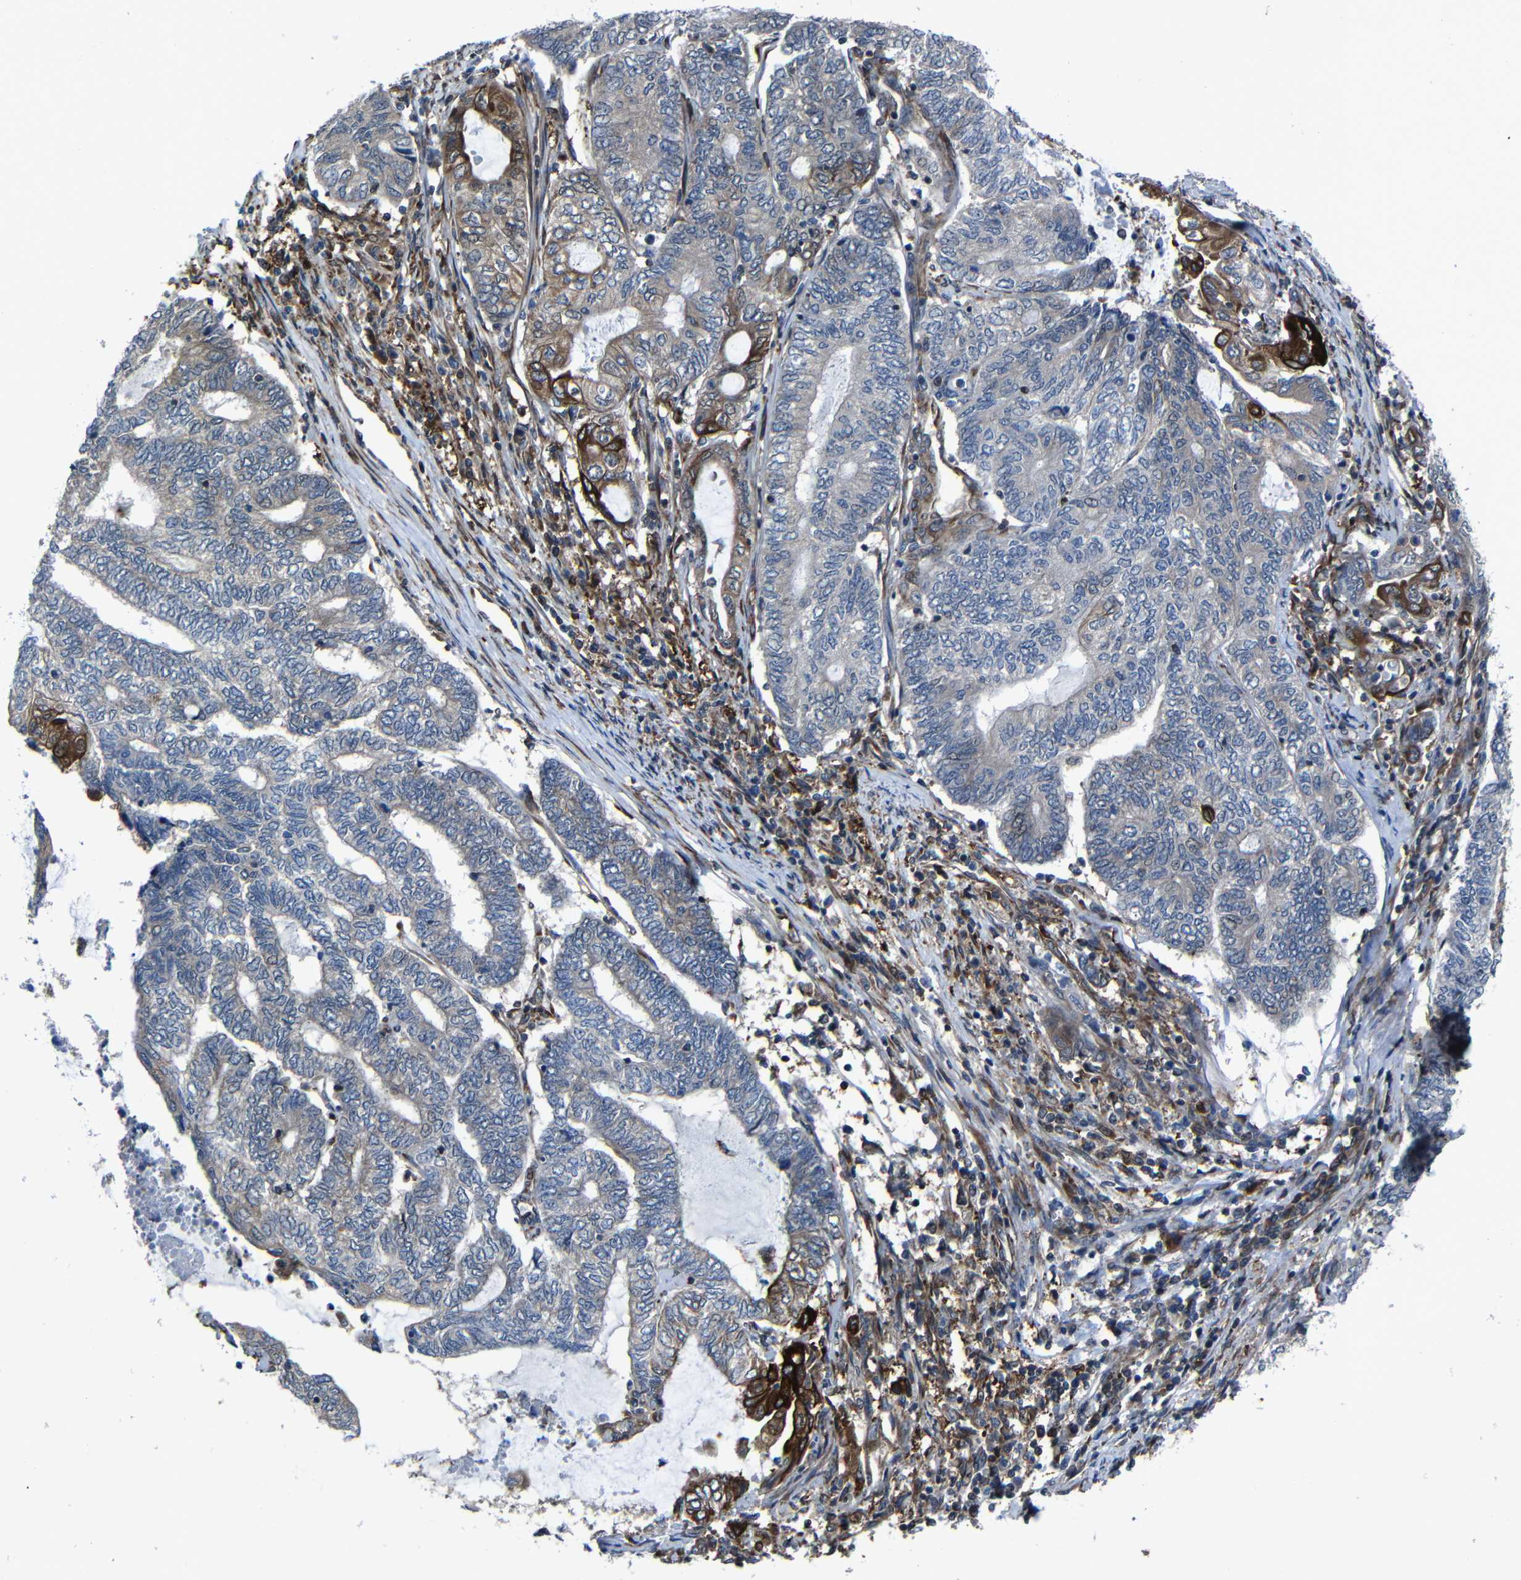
{"staining": {"intensity": "moderate", "quantity": "<25%", "location": "cytoplasmic/membranous"}, "tissue": "endometrial cancer", "cell_type": "Tumor cells", "image_type": "cancer", "snomed": [{"axis": "morphology", "description": "Adenocarcinoma, NOS"}, {"axis": "topography", "description": "Uterus"}, {"axis": "topography", "description": "Endometrium"}], "caption": "Tumor cells demonstrate low levels of moderate cytoplasmic/membranous positivity in about <25% of cells in human adenocarcinoma (endometrial).", "gene": "KIAA0513", "patient": {"sex": "female", "age": 70}}